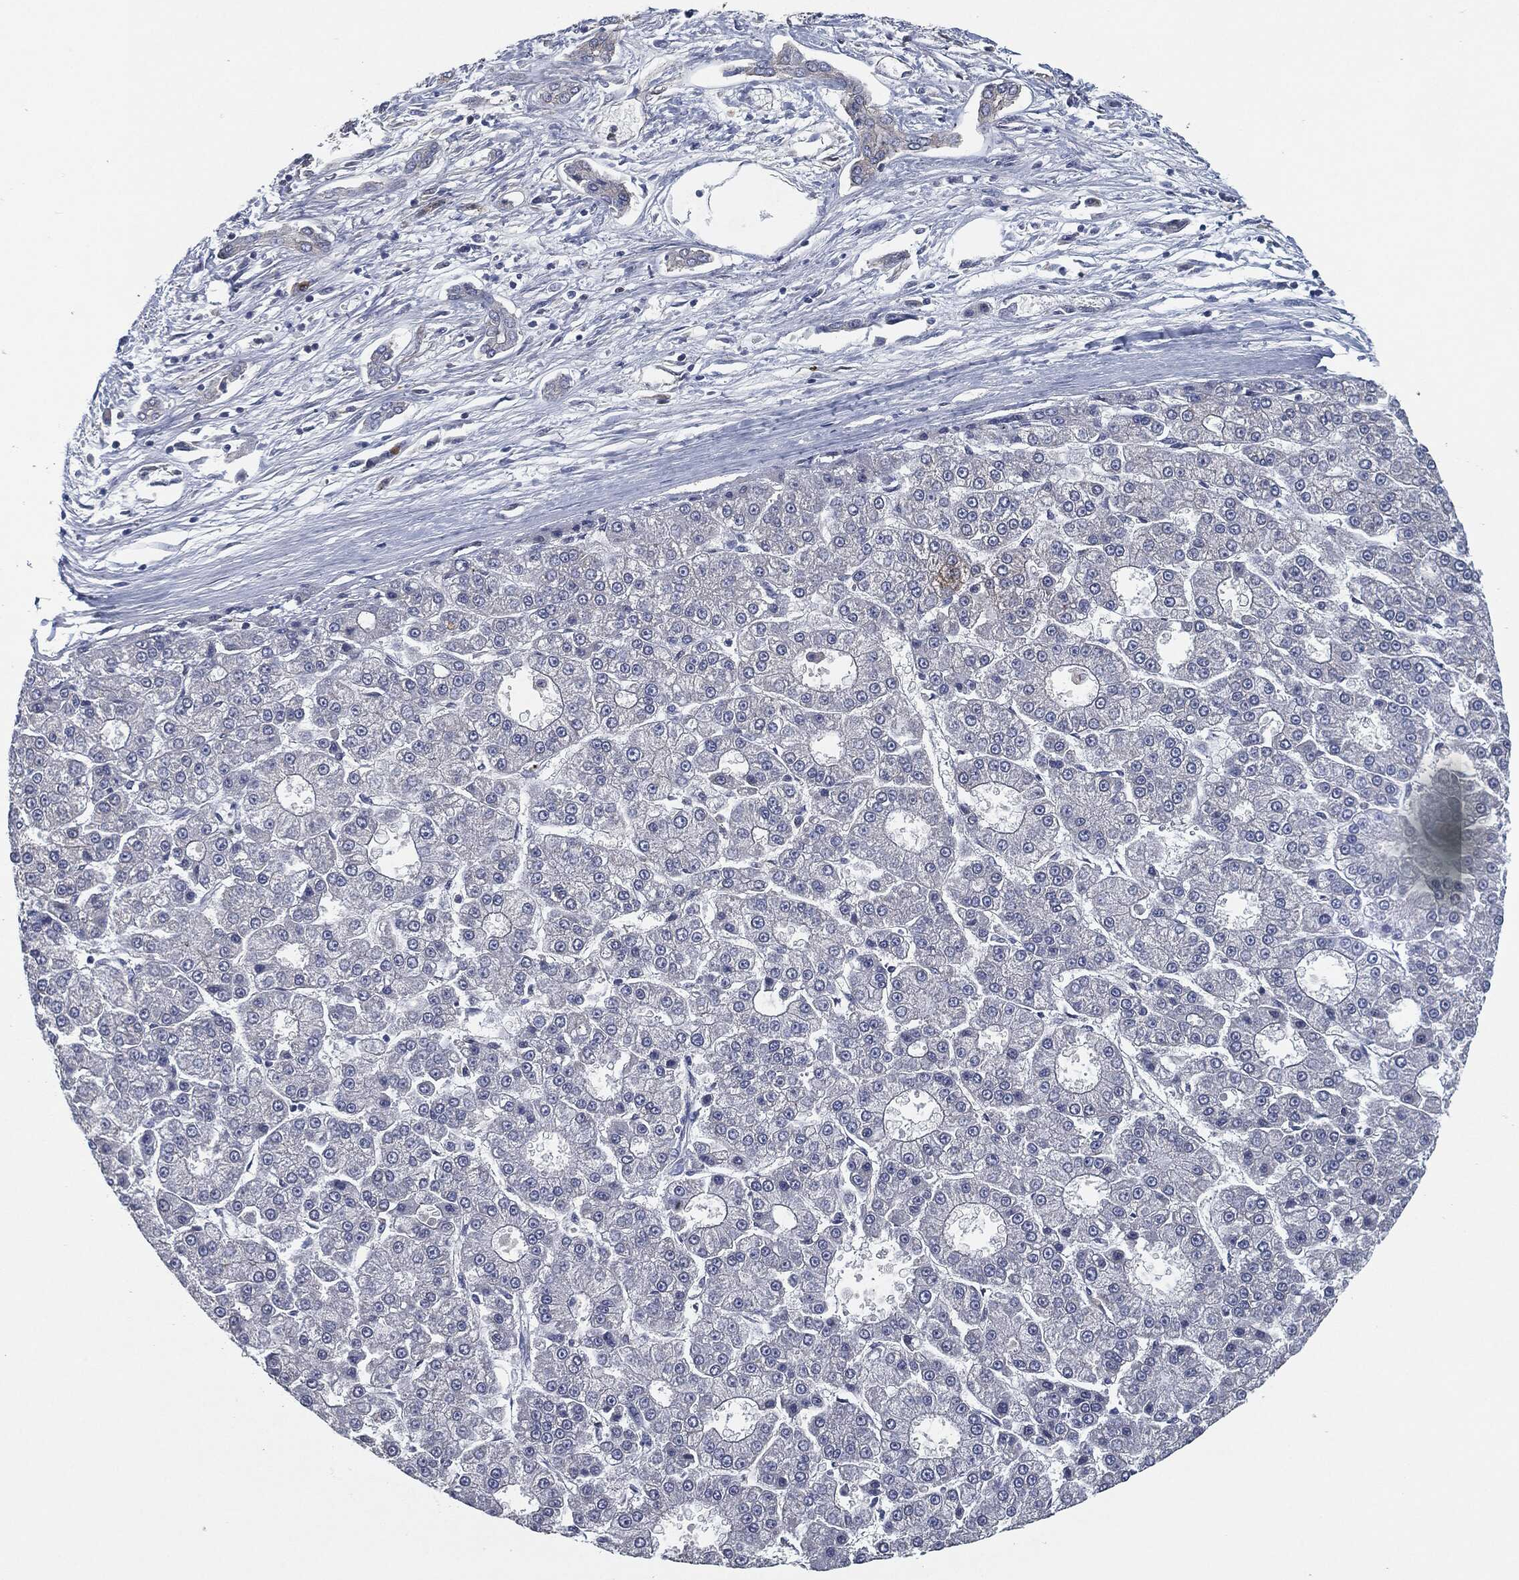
{"staining": {"intensity": "negative", "quantity": "none", "location": "none"}, "tissue": "liver cancer", "cell_type": "Tumor cells", "image_type": "cancer", "snomed": [{"axis": "morphology", "description": "Carcinoma, Hepatocellular, NOS"}, {"axis": "topography", "description": "Liver"}], "caption": "Immunohistochemistry micrograph of neoplastic tissue: human liver hepatocellular carcinoma stained with DAB shows no significant protein staining in tumor cells.", "gene": "SVIL", "patient": {"sex": "male", "age": 70}}